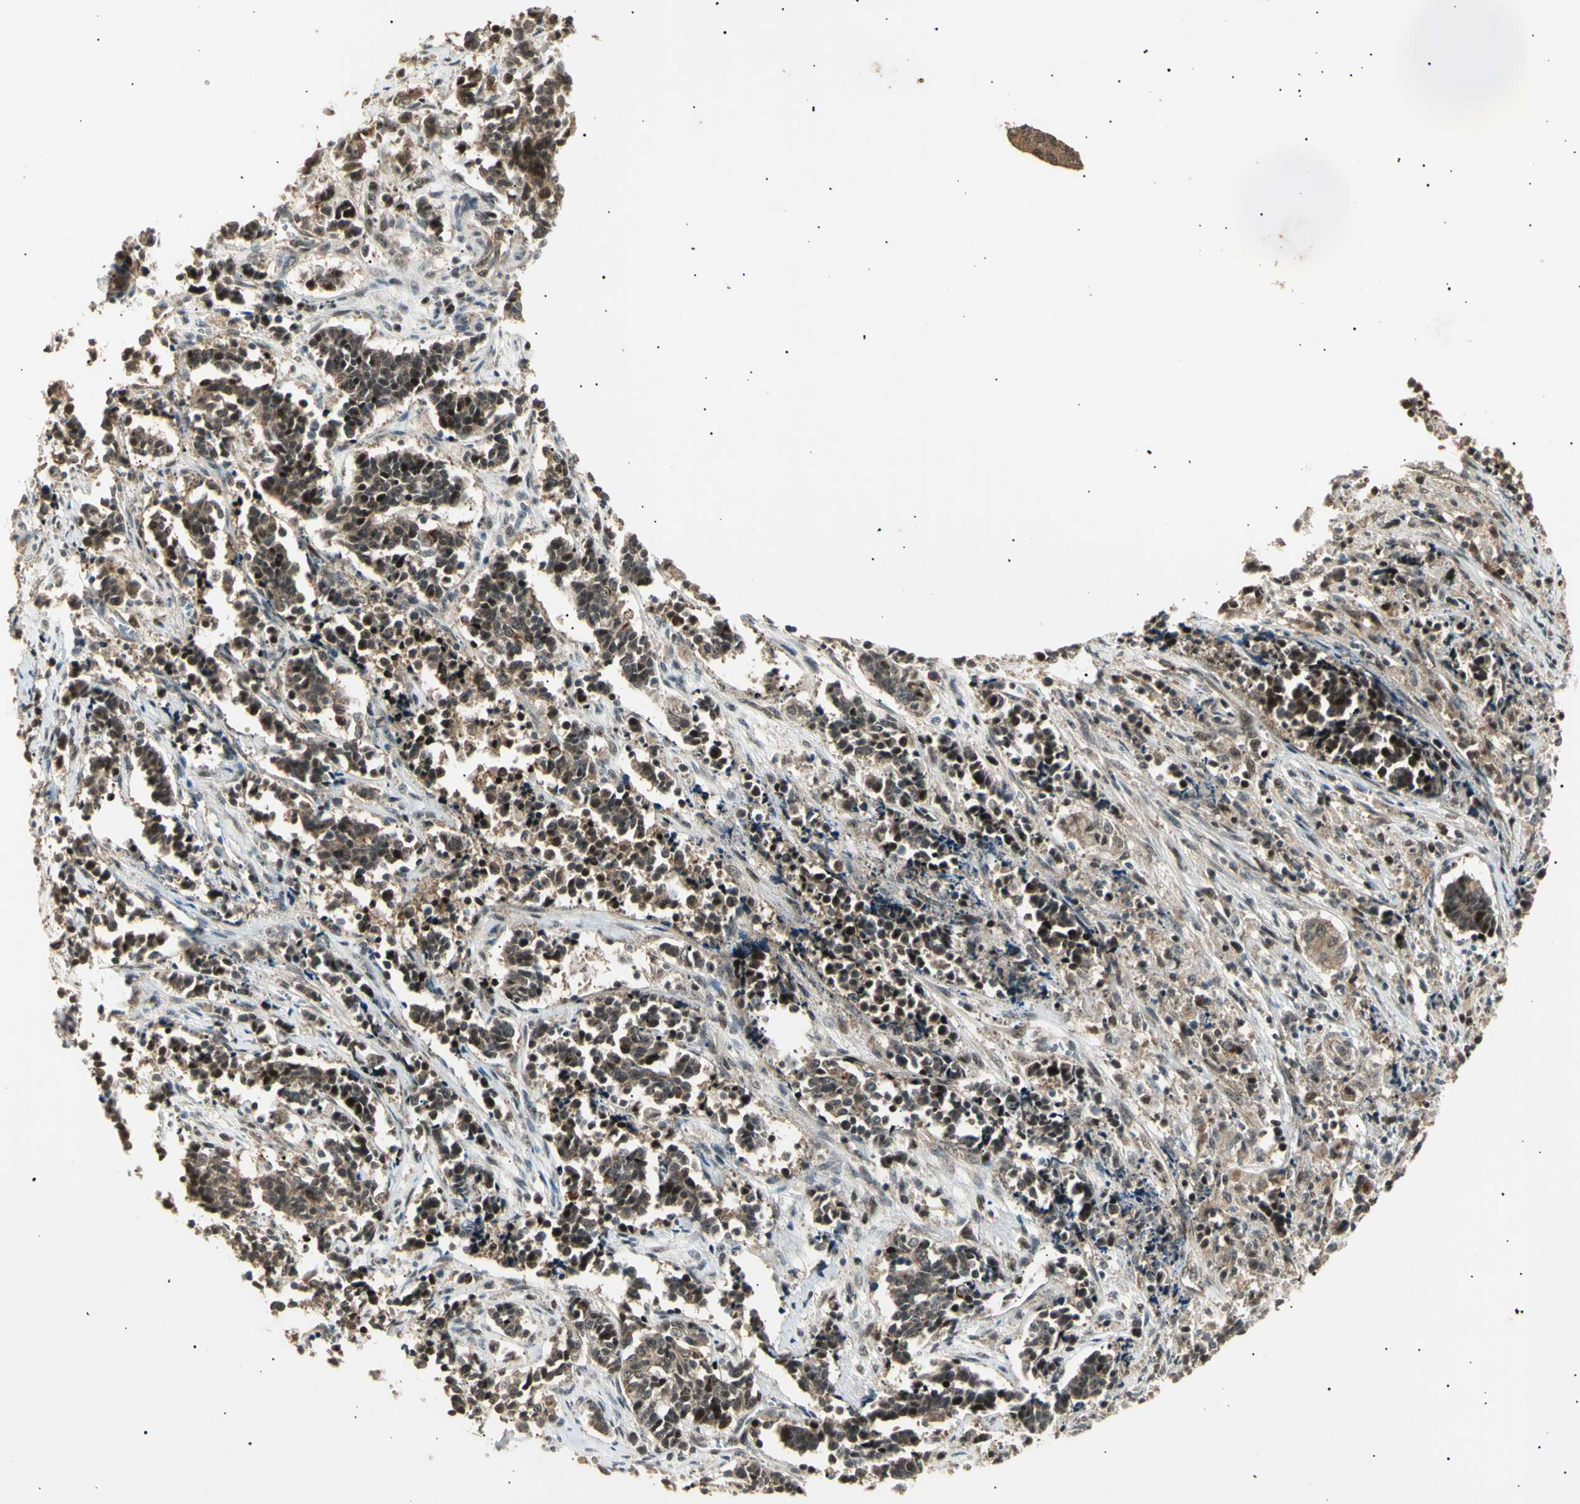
{"staining": {"intensity": "weak", "quantity": ">75%", "location": "cytoplasmic/membranous,nuclear"}, "tissue": "cervical cancer", "cell_type": "Tumor cells", "image_type": "cancer", "snomed": [{"axis": "morphology", "description": "Normal tissue, NOS"}, {"axis": "morphology", "description": "Squamous cell carcinoma, NOS"}, {"axis": "topography", "description": "Cervix"}], "caption": "Cervical cancer stained with a brown dye shows weak cytoplasmic/membranous and nuclear positive expression in approximately >75% of tumor cells.", "gene": "NUAK2", "patient": {"sex": "female", "age": 35}}